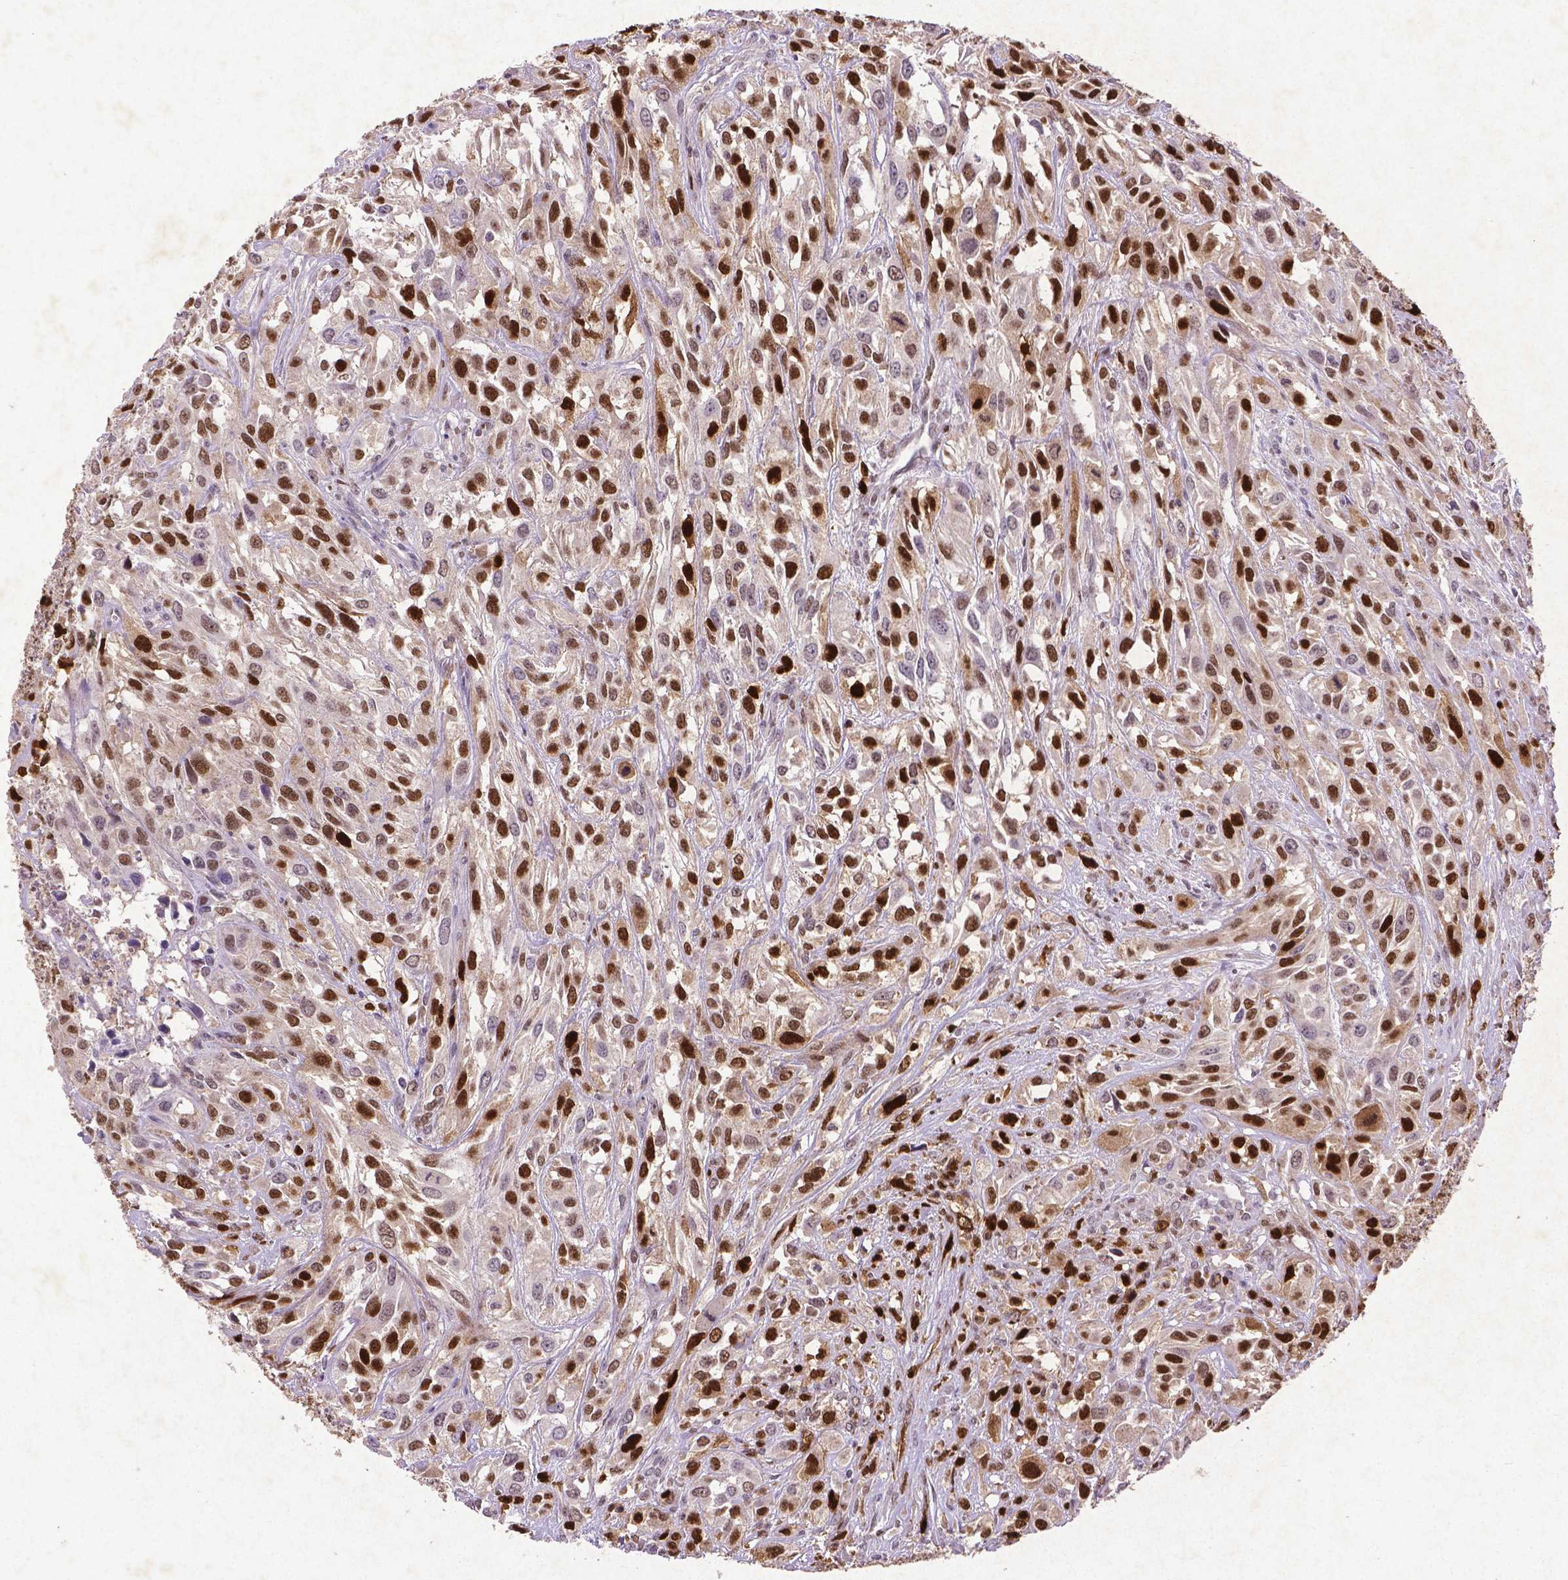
{"staining": {"intensity": "strong", "quantity": ">75%", "location": "nuclear"}, "tissue": "urothelial cancer", "cell_type": "Tumor cells", "image_type": "cancer", "snomed": [{"axis": "morphology", "description": "Urothelial carcinoma, High grade"}, {"axis": "topography", "description": "Urinary bladder"}], "caption": "The image demonstrates a brown stain indicating the presence of a protein in the nuclear of tumor cells in urothelial cancer. (DAB = brown stain, brightfield microscopy at high magnification).", "gene": "CDKN1A", "patient": {"sex": "male", "age": 67}}